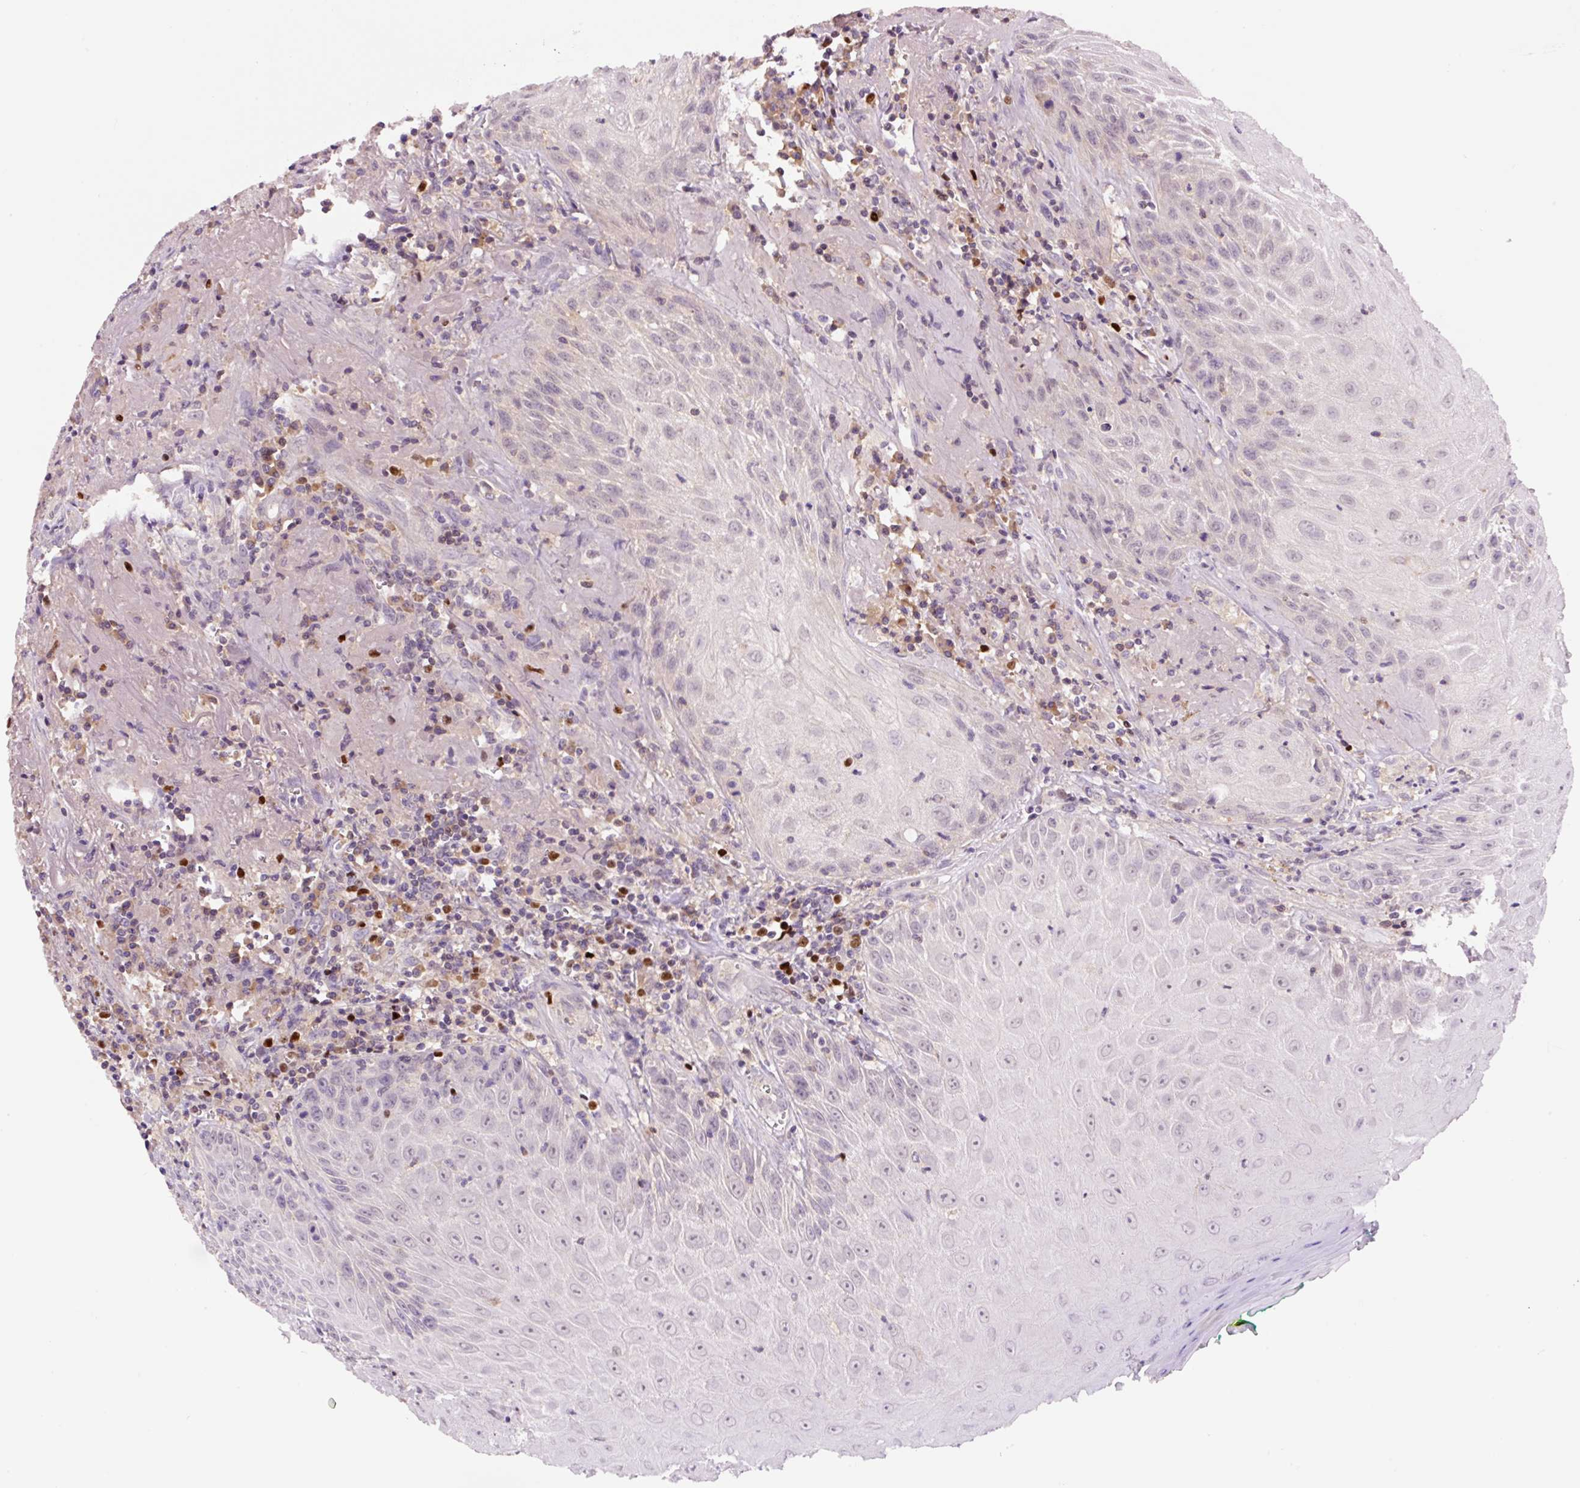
{"staining": {"intensity": "negative", "quantity": "none", "location": "none"}, "tissue": "head and neck cancer", "cell_type": "Tumor cells", "image_type": "cancer", "snomed": [{"axis": "morphology", "description": "Normal tissue, NOS"}, {"axis": "morphology", "description": "Squamous cell carcinoma, NOS"}, {"axis": "topography", "description": "Oral tissue"}, {"axis": "topography", "description": "Head-Neck"}], "caption": "DAB (3,3'-diaminobenzidine) immunohistochemical staining of head and neck squamous cell carcinoma shows no significant staining in tumor cells.", "gene": "DPPA4", "patient": {"sex": "female", "age": 70}}